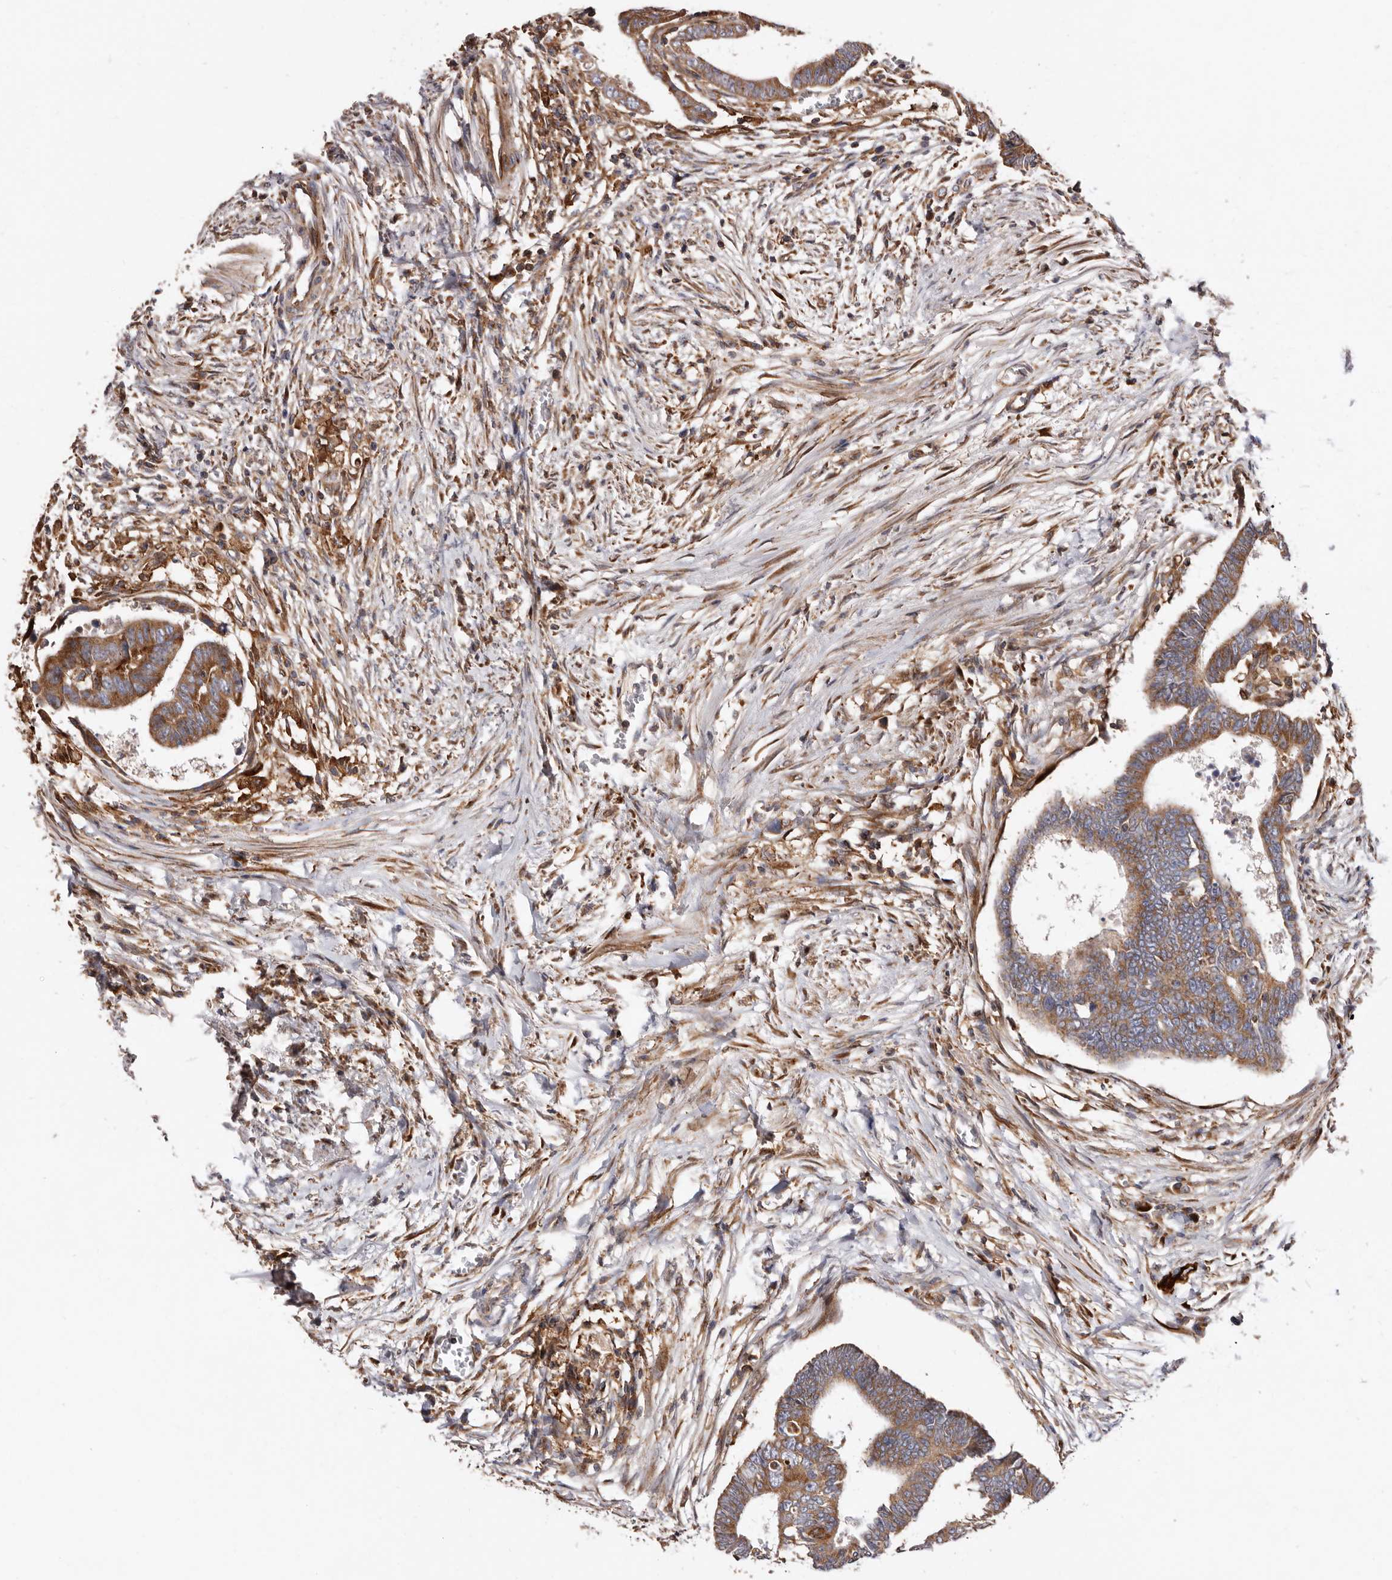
{"staining": {"intensity": "moderate", "quantity": ">75%", "location": "cytoplasmic/membranous"}, "tissue": "colorectal cancer", "cell_type": "Tumor cells", "image_type": "cancer", "snomed": [{"axis": "morphology", "description": "Adenocarcinoma, NOS"}, {"axis": "topography", "description": "Rectum"}], "caption": "Adenocarcinoma (colorectal) was stained to show a protein in brown. There is medium levels of moderate cytoplasmic/membranous expression in approximately >75% of tumor cells.", "gene": "COQ8B", "patient": {"sex": "female", "age": 65}}